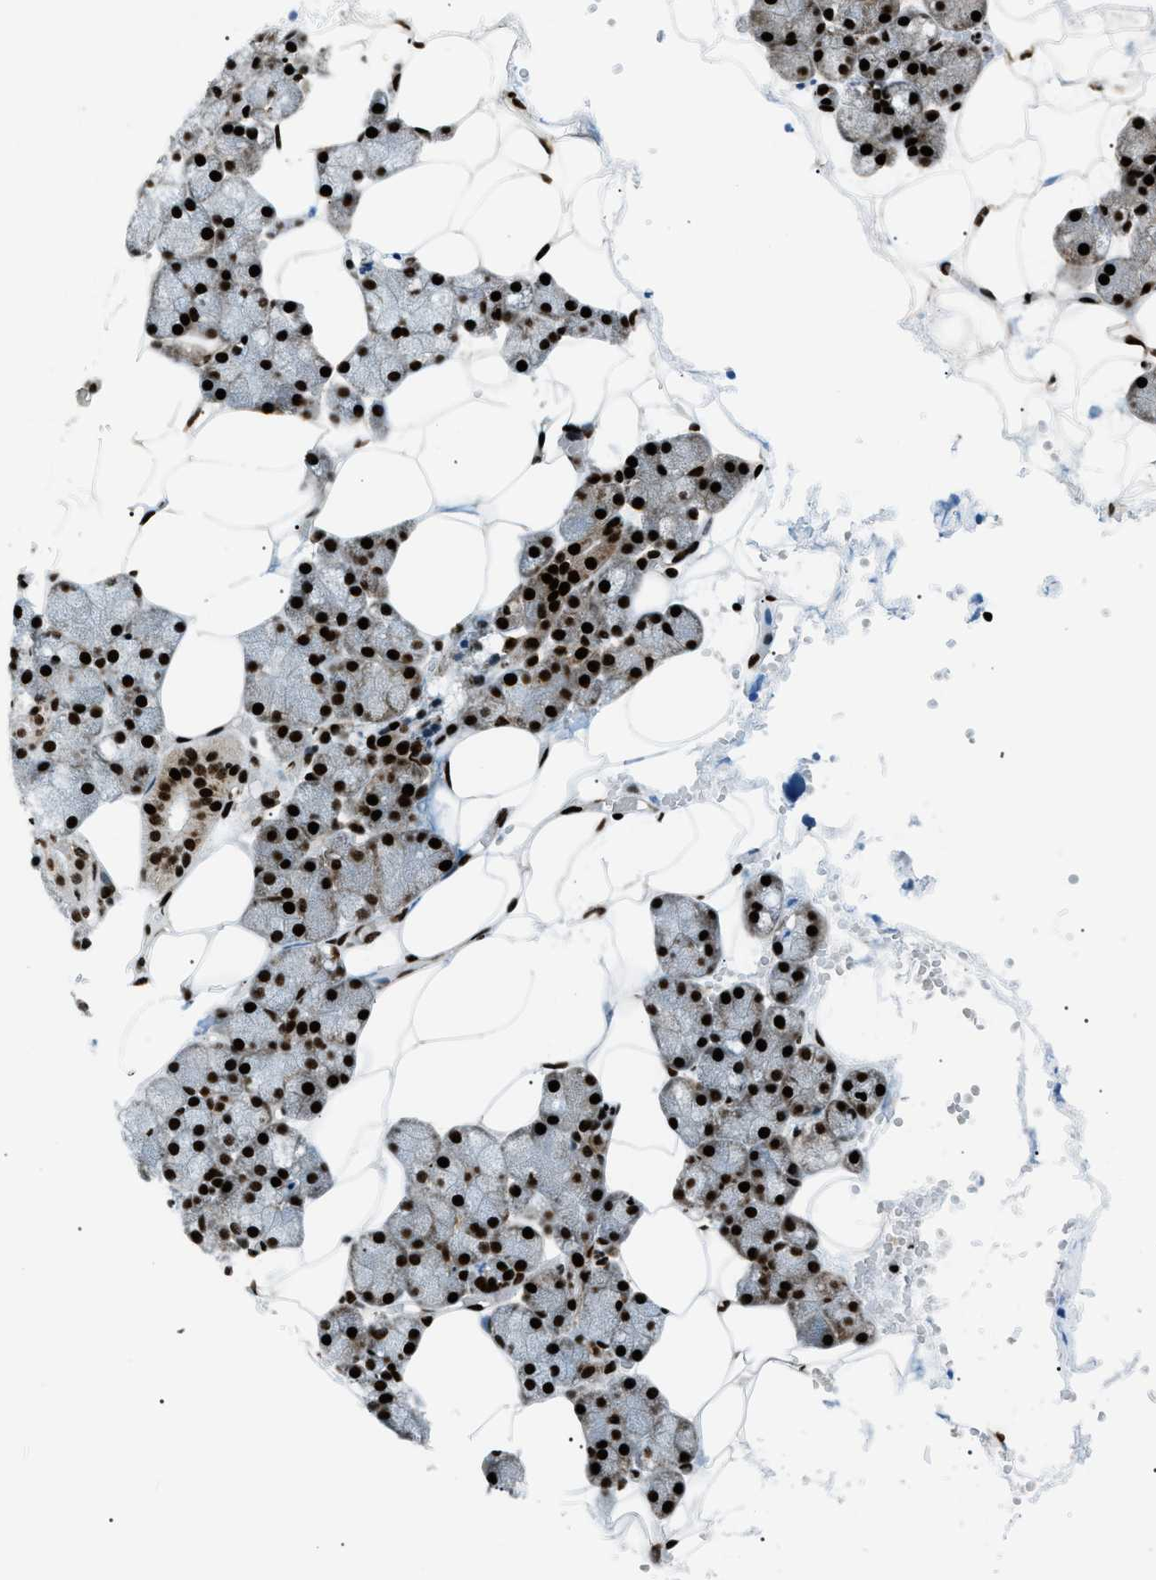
{"staining": {"intensity": "strong", "quantity": ">75%", "location": "nuclear"}, "tissue": "salivary gland", "cell_type": "Glandular cells", "image_type": "normal", "snomed": [{"axis": "morphology", "description": "Normal tissue, NOS"}, {"axis": "topography", "description": "Salivary gland"}], "caption": "IHC image of unremarkable salivary gland: human salivary gland stained using immunohistochemistry (IHC) exhibits high levels of strong protein expression localized specifically in the nuclear of glandular cells, appearing as a nuclear brown color.", "gene": "HNRNPK", "patient": {"sex": "male", "age": 62}}